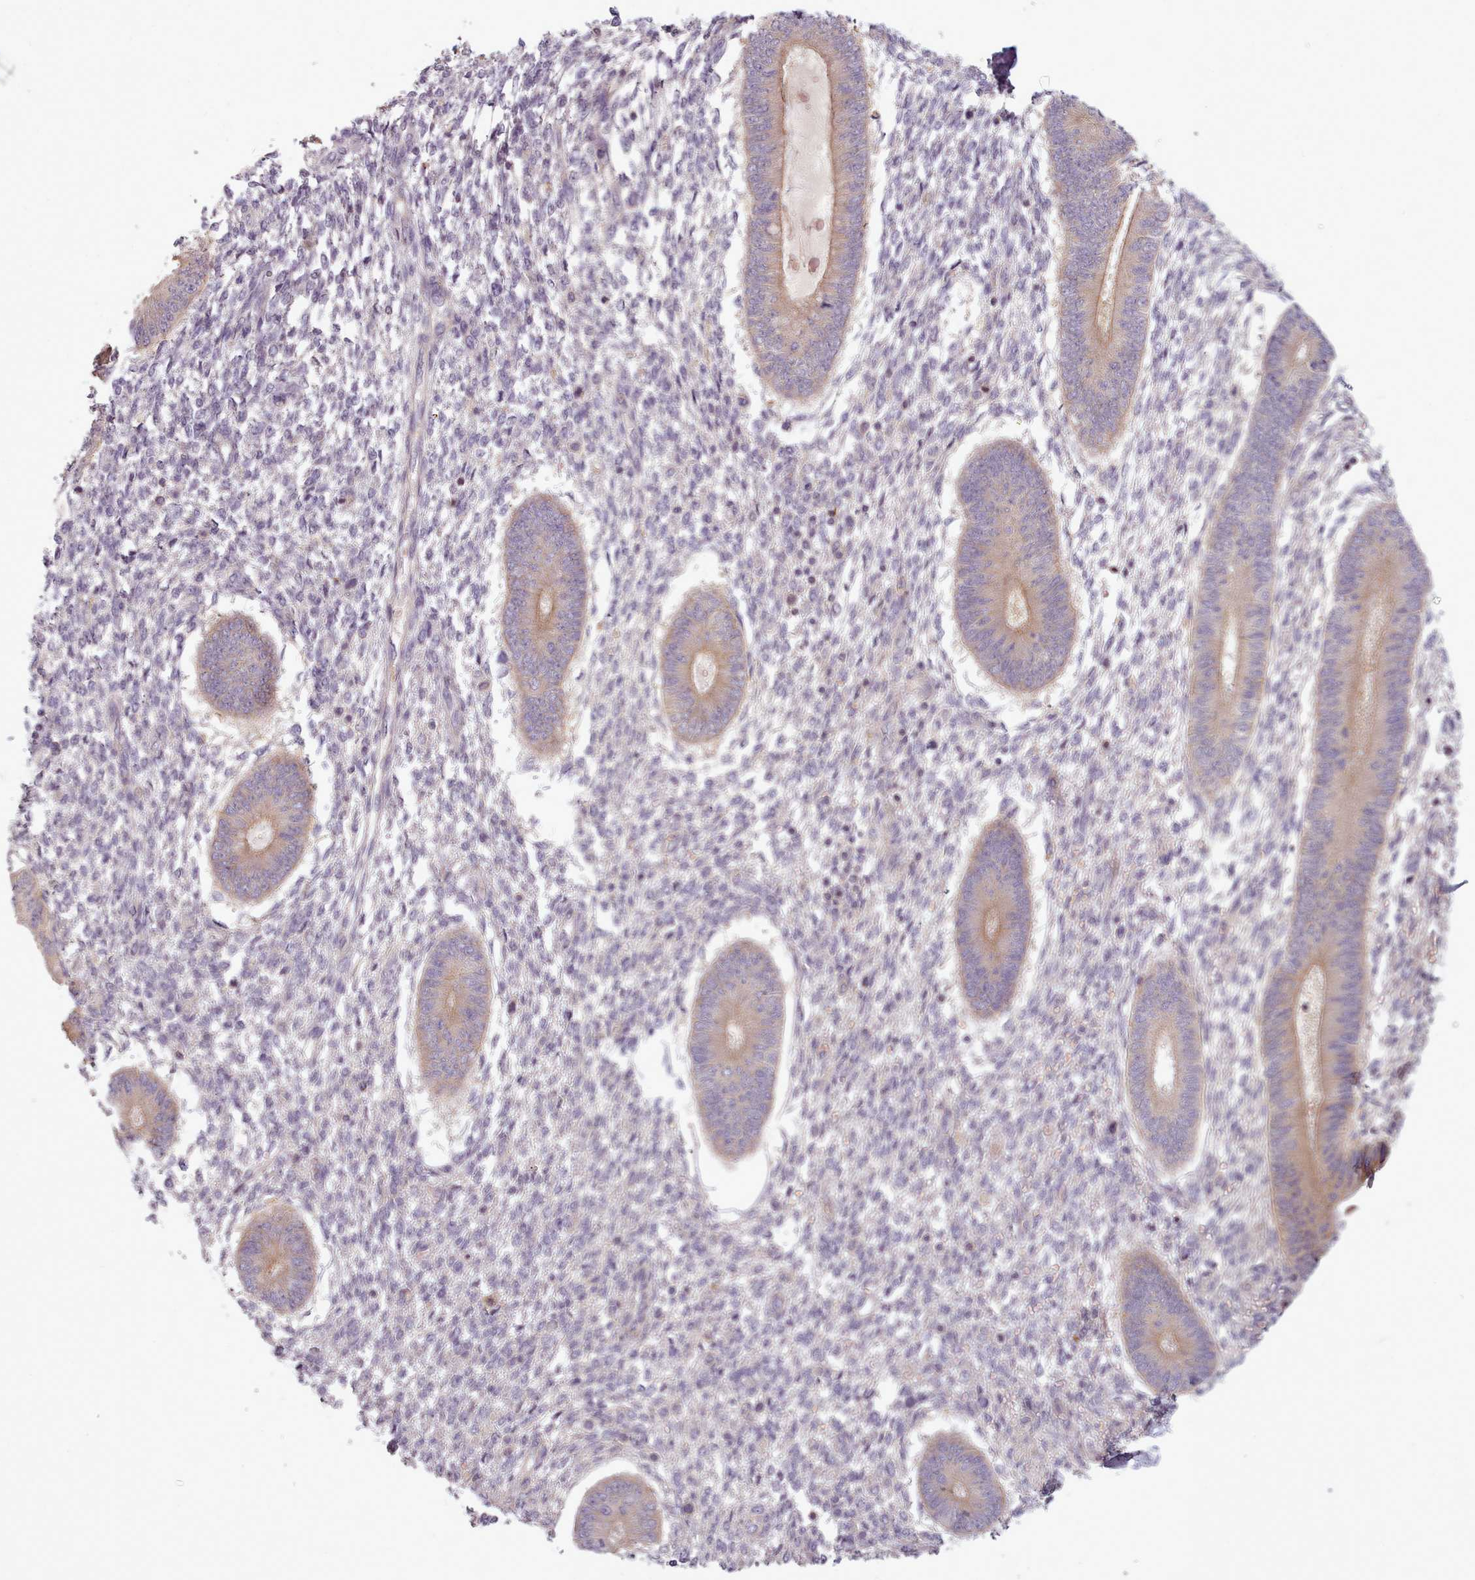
{"staining": {"intensity": "negative", "quantity": "none", "location": "none"}, "tissue": "endometrium", "cell_type": "Cells in endometrial stroma", "image_type": "normal", "snomed": [{"axis": "morphology", "description": "Normal tissue, NOS"}, {"axis": "topography", "description": "Endometrium"}], "caption": "DAB (3,3'-diaminobenzidine) immunohistochemical staining of benign endometrium displays no significant positivity in cells in endometrial stroma.", "gene": "NT5DC2", "patient": {"sex": "female", "age": 49}}